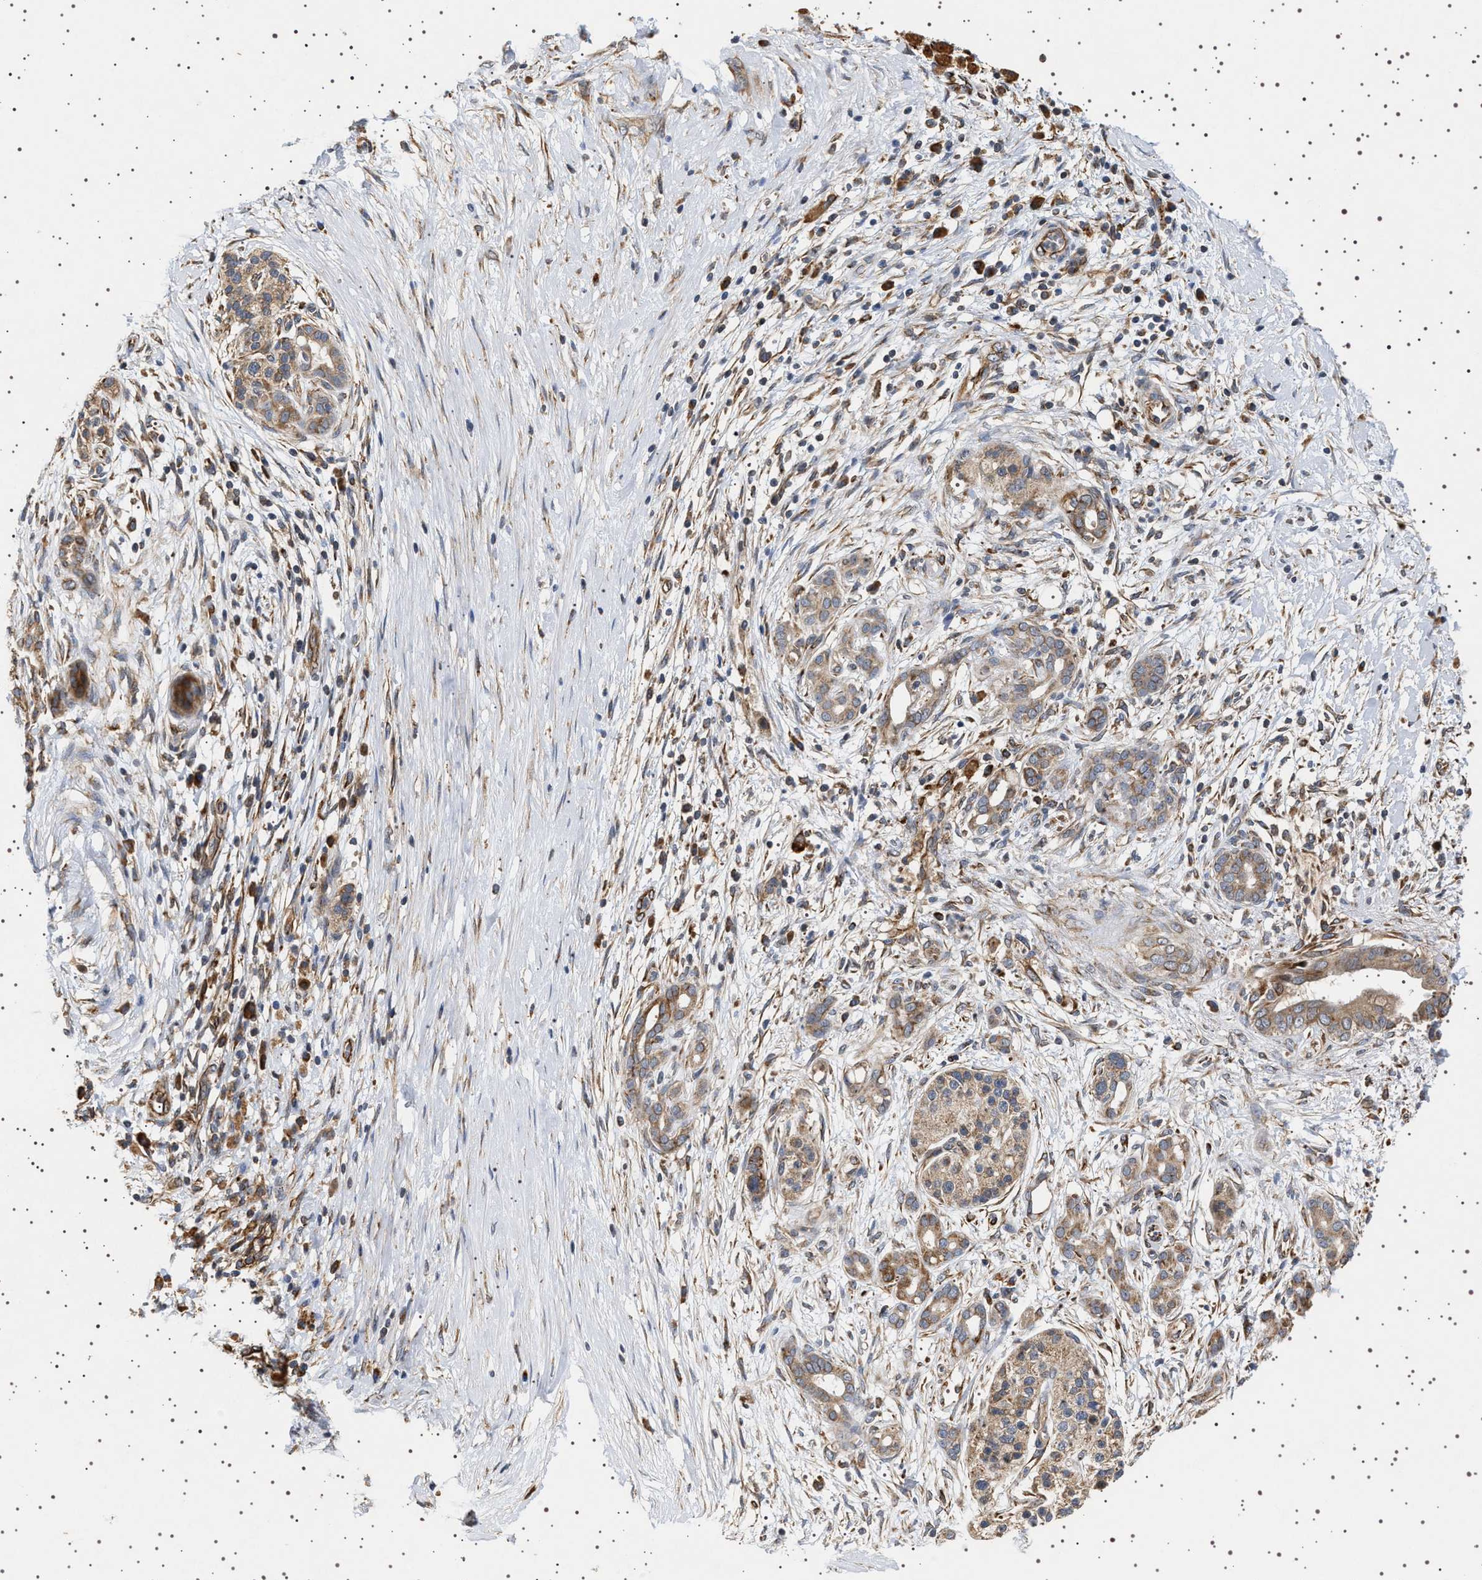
{"staining": {"intensity": "weak", "quantity": ">75%", "location": "cytoplasmic/membranous"}, "tissue": "pancreatic cancer", "cell_type": "Tumor cells", "image_type": "cancer", "snomed": [{"axis": "morphology", "description": "Adenocarcinoma, NOS"}, {"axis": "topography", "description": "Pancreas"}], "caption": "A brown stain shows weak cytoplasmic/membranous expression of a protein in pancreatic adenocarcinoma tumor cells. Nuclei are stained in blue.", "gene": "TRUB2", "patient": {"sex": "male", "age": 58}}